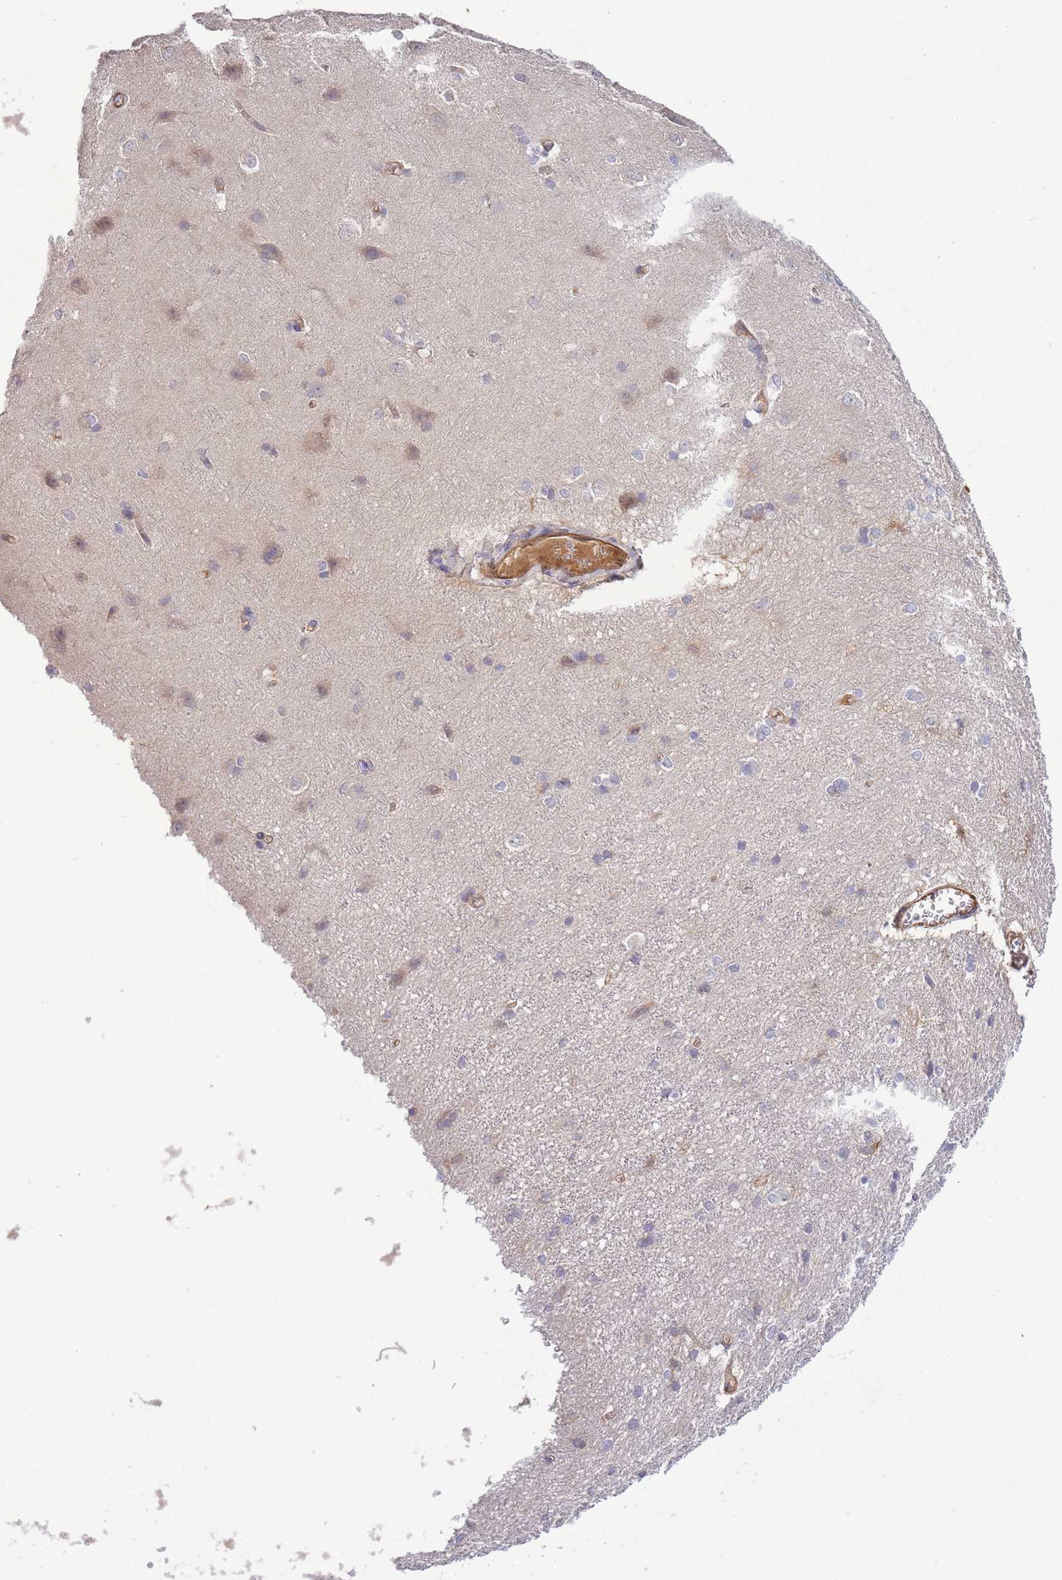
{"staining": {"intensity": "moderate", "quantity": ">75%", "location": "cytoplasmic/membranous"}, "tissue": "cerebral cortex", "cell_type": "Endothelial cells", "image_type": "normal", "snomed": [{"axis": "morphology", "description": "Normal tissue, NOS"}, {"axis": "topography", "description": "Cerebral cortex"}], "caption": "This histopathology image demonstrates IHC staining of benign cerebral cortex, with medium moderate cytoplasmic/membranous expression in about >75% of endothelial cells.", "gene": "NDUFAF5", "patient": {"sex": "male", "age": 37}}